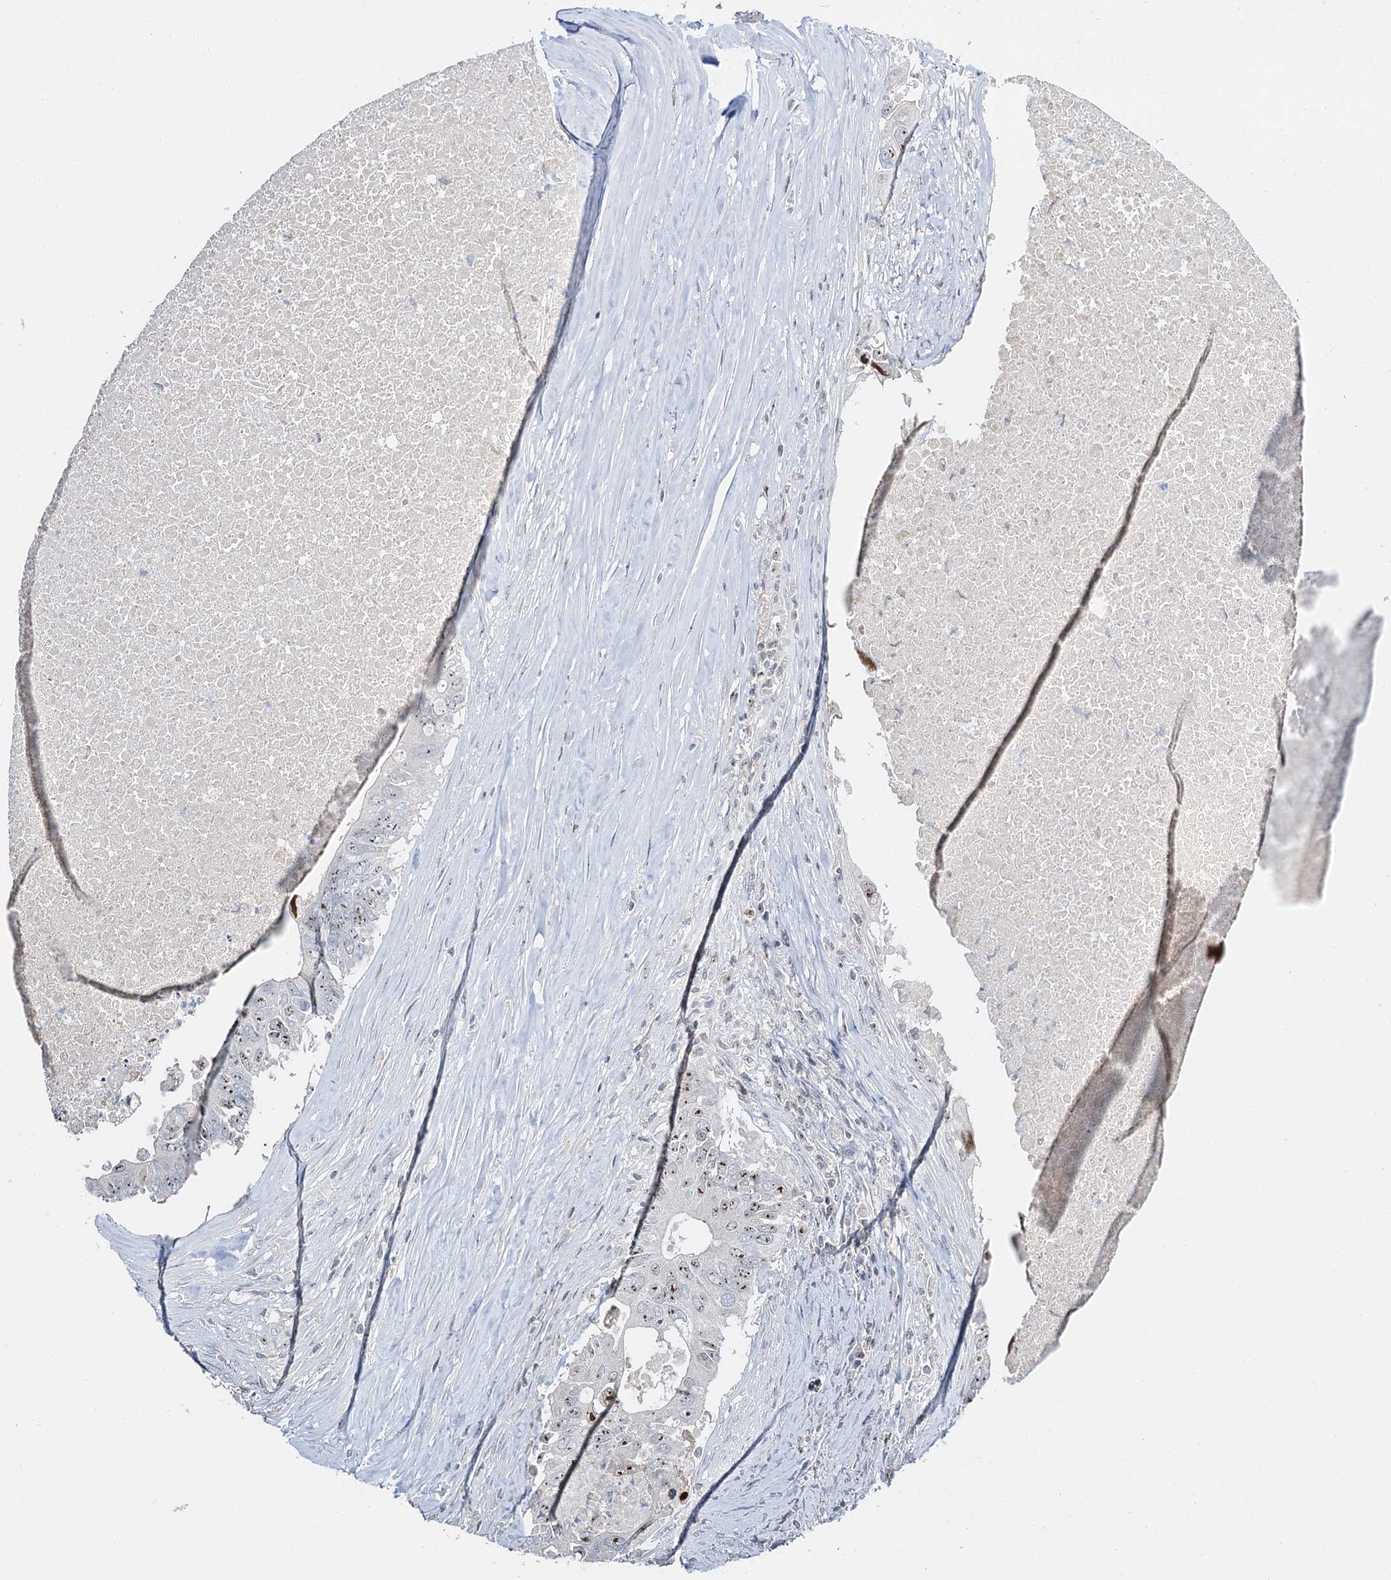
{"staining": {"intensity": "moderate", "quantity": "25%-75%", "location": "nuclear"}, "tissue": "colorectal cancer", "cell_type": "Tumor cells", "image_type": "cancer", "snomed": [{"axis": "morphology", "description": "Adenocarcinoma, NOS"}, {"axis": "topography", "description": "Colon"}], "caption": "A brown stain highlights moderate nuclear expression of a protein in colorectal cancer tumor cells.", "gene": "NOP2", "patient": {"sex": "male", "age": 71}}